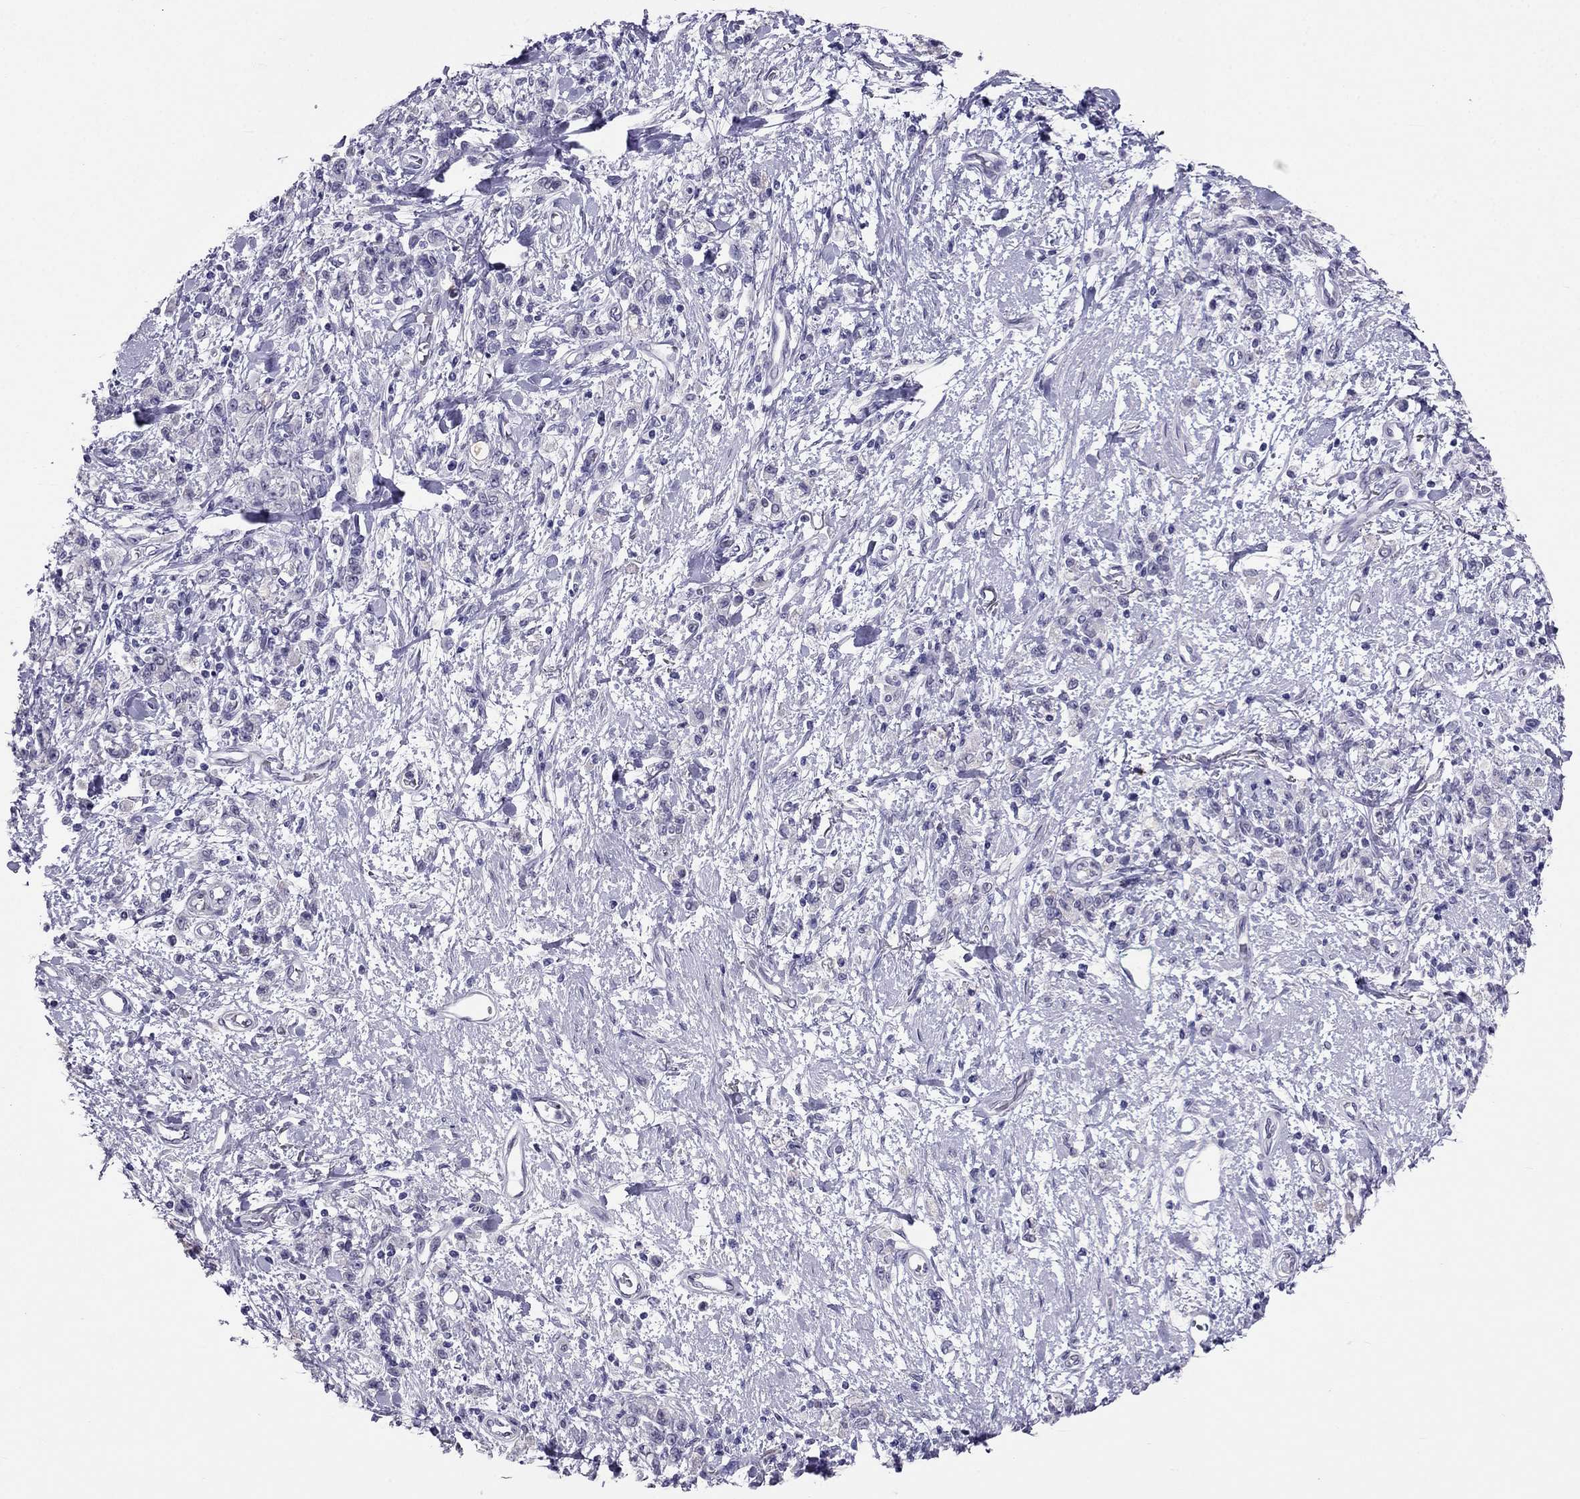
{"staining": {"intensity": "negative", "quantity": "none", "location": "none"}, "tissue": "stomach cancer", "cell_type": "Tumor cells", "image_type": "cancer", "snomed": [{"axis": "morphology", "description": "Adenocarcinoma, NOS"}, {"axis": "topography", "description": "Stomach"}], "caption": "The histopathology image reveals no staining of tumor cells in stomach adenocarcinoma. (Immunohistochemistry (ihc), brightfield microscopy, high magnification).", "gene": "CROCC2", "patient": {"sex": "male", "age": 77}}